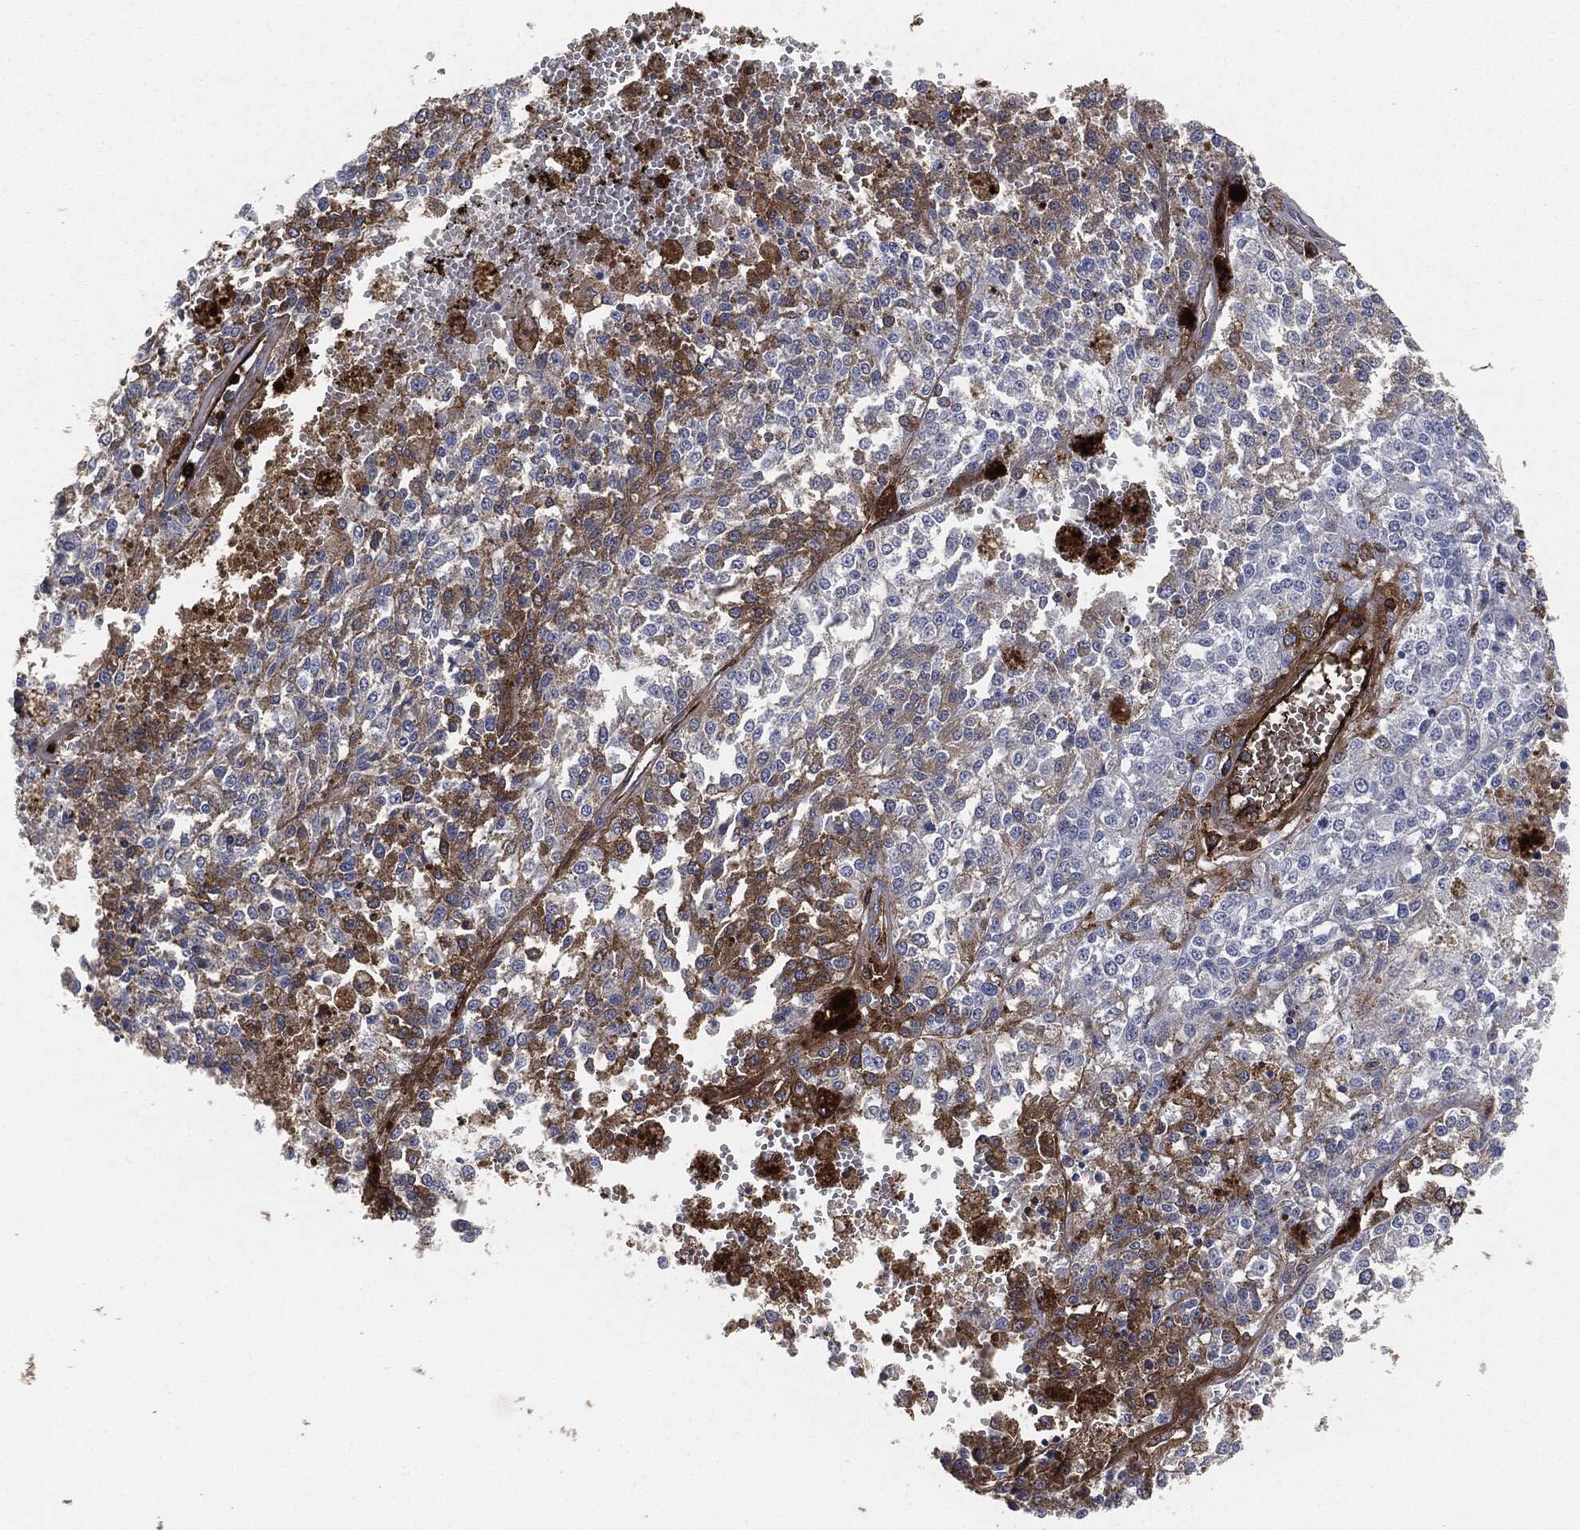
{"staining": {"intensity": "moderate", "quantity": "<25%", "location": "cytoplasmic/membranous"}, "tissue": "melanoma", "cell_type": "Tumor cells", "image_type": "cancer", "snomed": [{"axis": "morphology", "description": "Malignant melanoma, Metastatic site"}, {"axis": "topography", "description": "Lymph node"}], "caption": "High-magnification brightfield microscopy of melanoma stained with DAB (brown) and counterstained with hematoxylin (blue). tumor cells exhibit moderate cytoplasmic/membranous positivity is identified in approximately<25% of cells.", "gene": "APOB", "patient": {"sex": "female", "age": 64}}